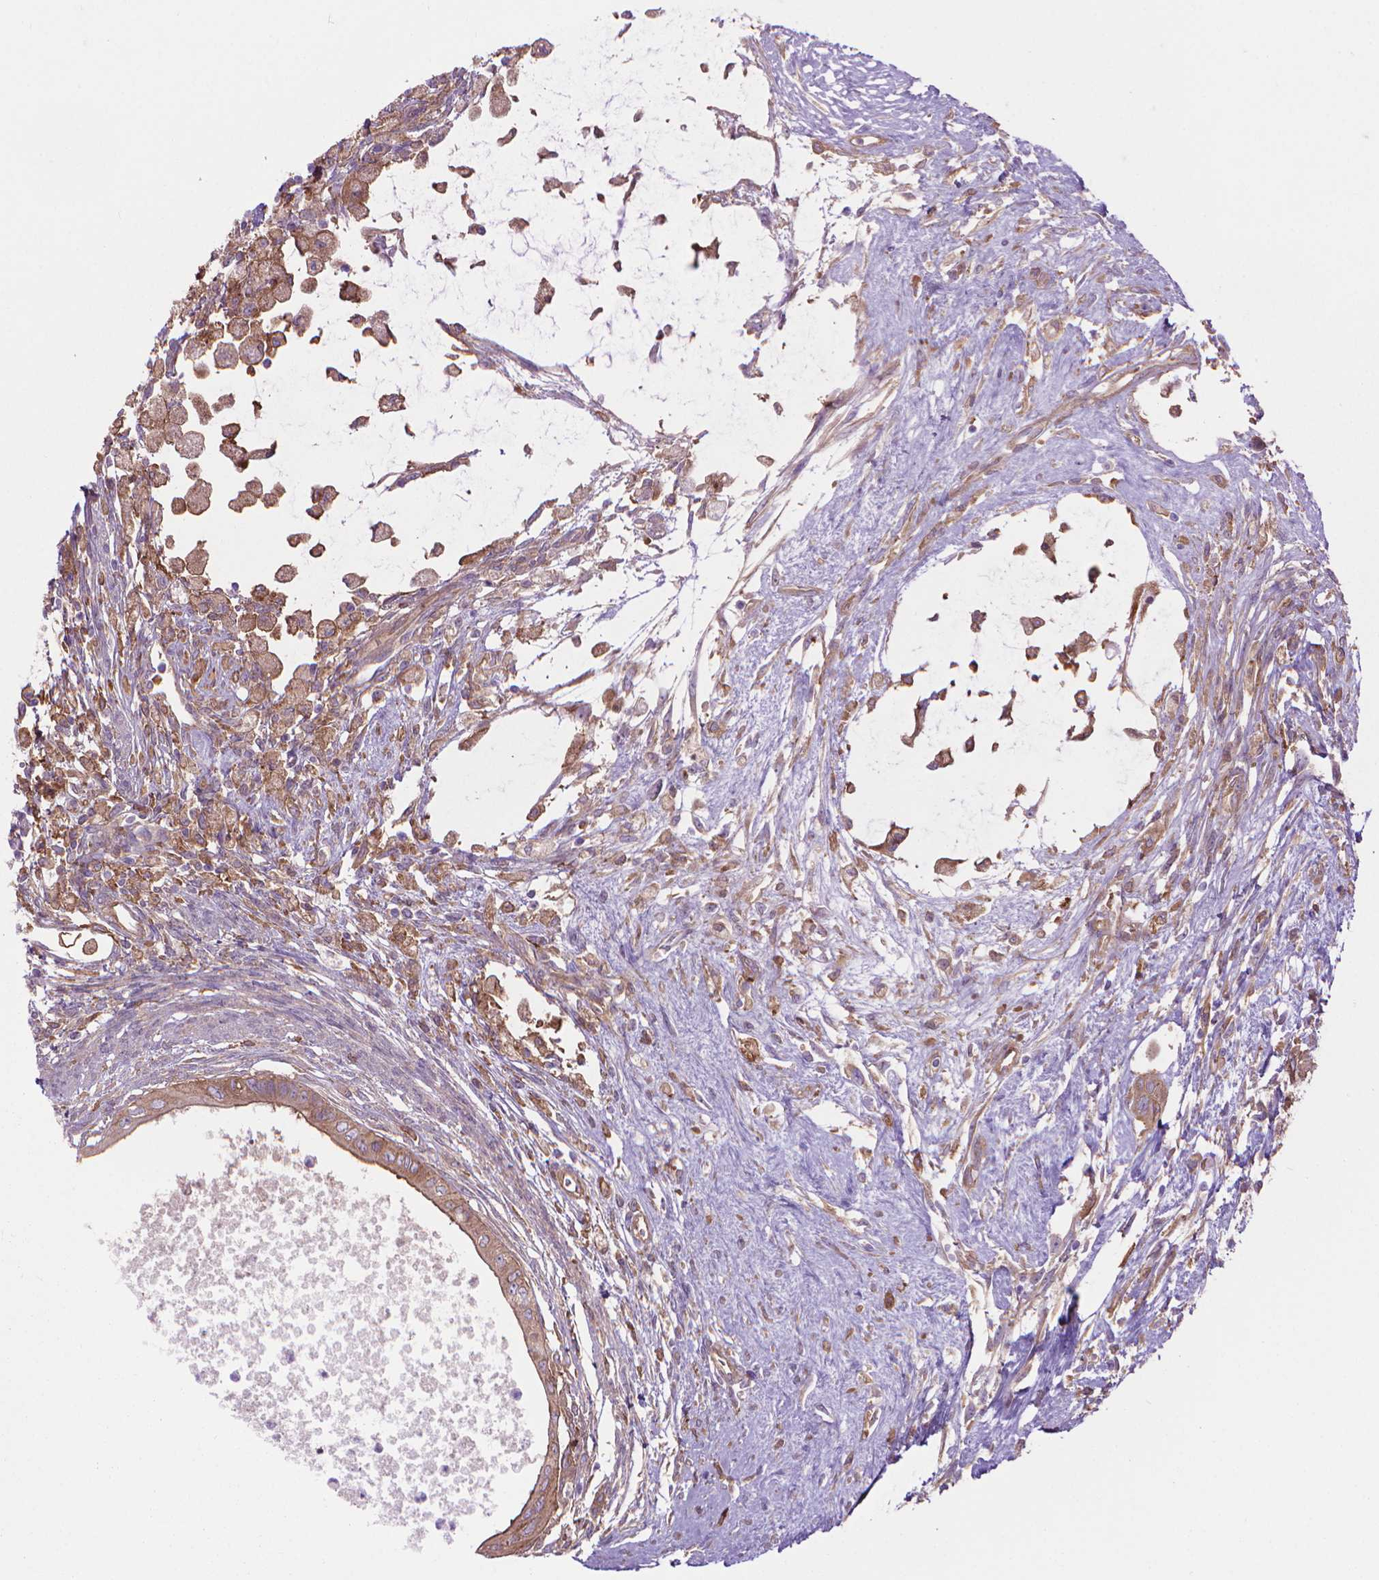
{"staining": {"intensity": "weak", "quantity": ">75%", "location": "cytoplasmic/membranous"}, "tissue": "testis cancer", "cell_type": "Tumor cells", "image_type": "cancer", "snomed": [{"axis": "morphology", "description": "Carcinoma, Embryonal, NOS"}, {"axis": "topography", "description": "Testis"}], "caption": "Testis cancer (embryonal carcinoma) stained with DAB immunohistochemistry (IHC) shows low levels of weak cytoplasmic/membranous expression in about >75% of tumor cells. The protein is stained brown, and the nuclei are stained in blue (DAB IHC with brightfield microscopy, high magnification).", "gene": "CORO1B", "patient": {"sex": "male", "age": 37}}